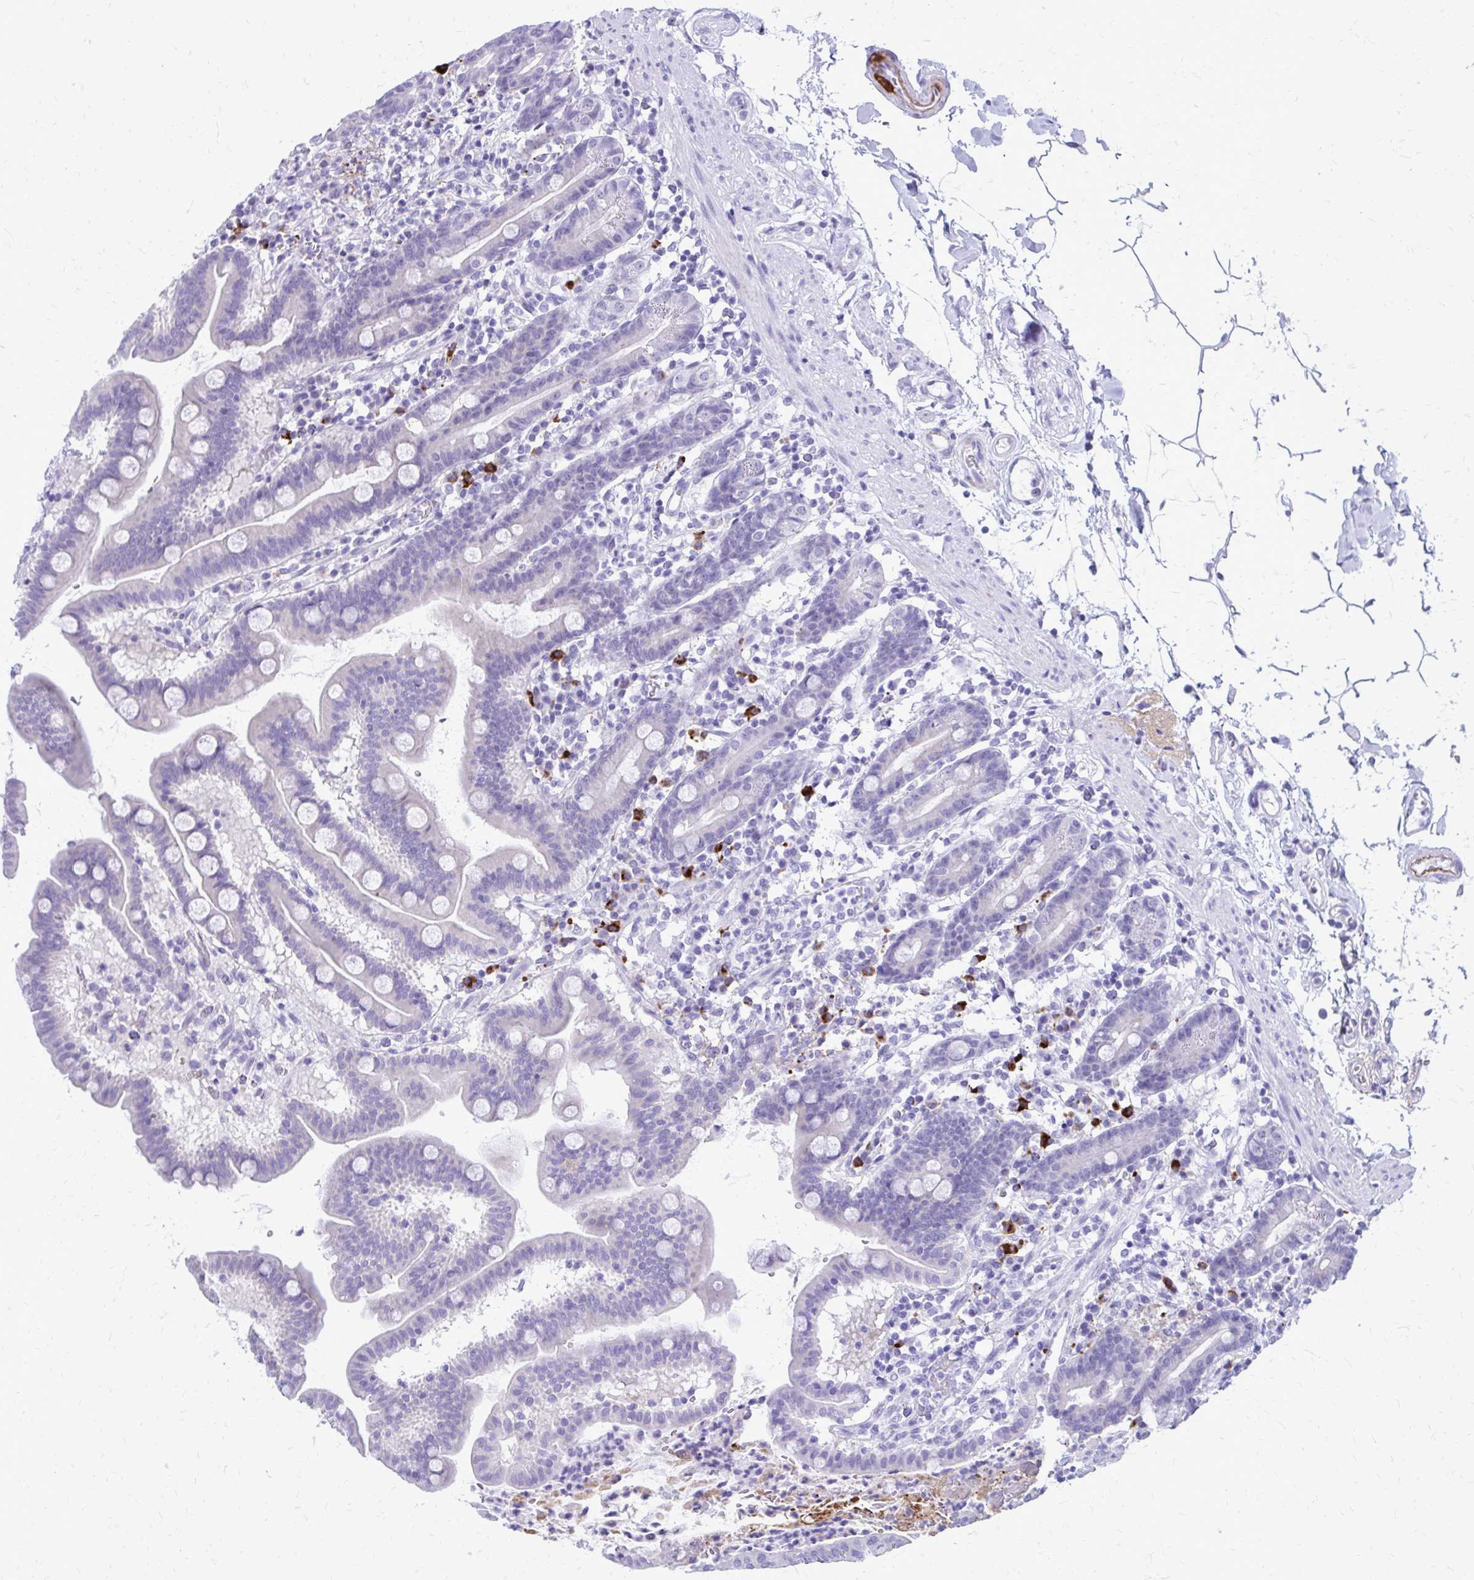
{"staining": {"intensity": "negative", "quantity": "none", "location": "none"}, "tissue": "duodenum", "cell_type": "Glandular cells", "image_type": "normal", "snomed": [{"axis": "morphology", "description": "Normal tissue, NOS"}, {"axis": "topography", "description": "Pancreas"}, {"axis": "topography", "description": "Duodenum"}], "caption": "DAB immunohistochemical staining of benign duodenum reveals no significant staining in glandular cells.", "gene": "SATL1", "patient": {"sex": "male", "age": 59}}